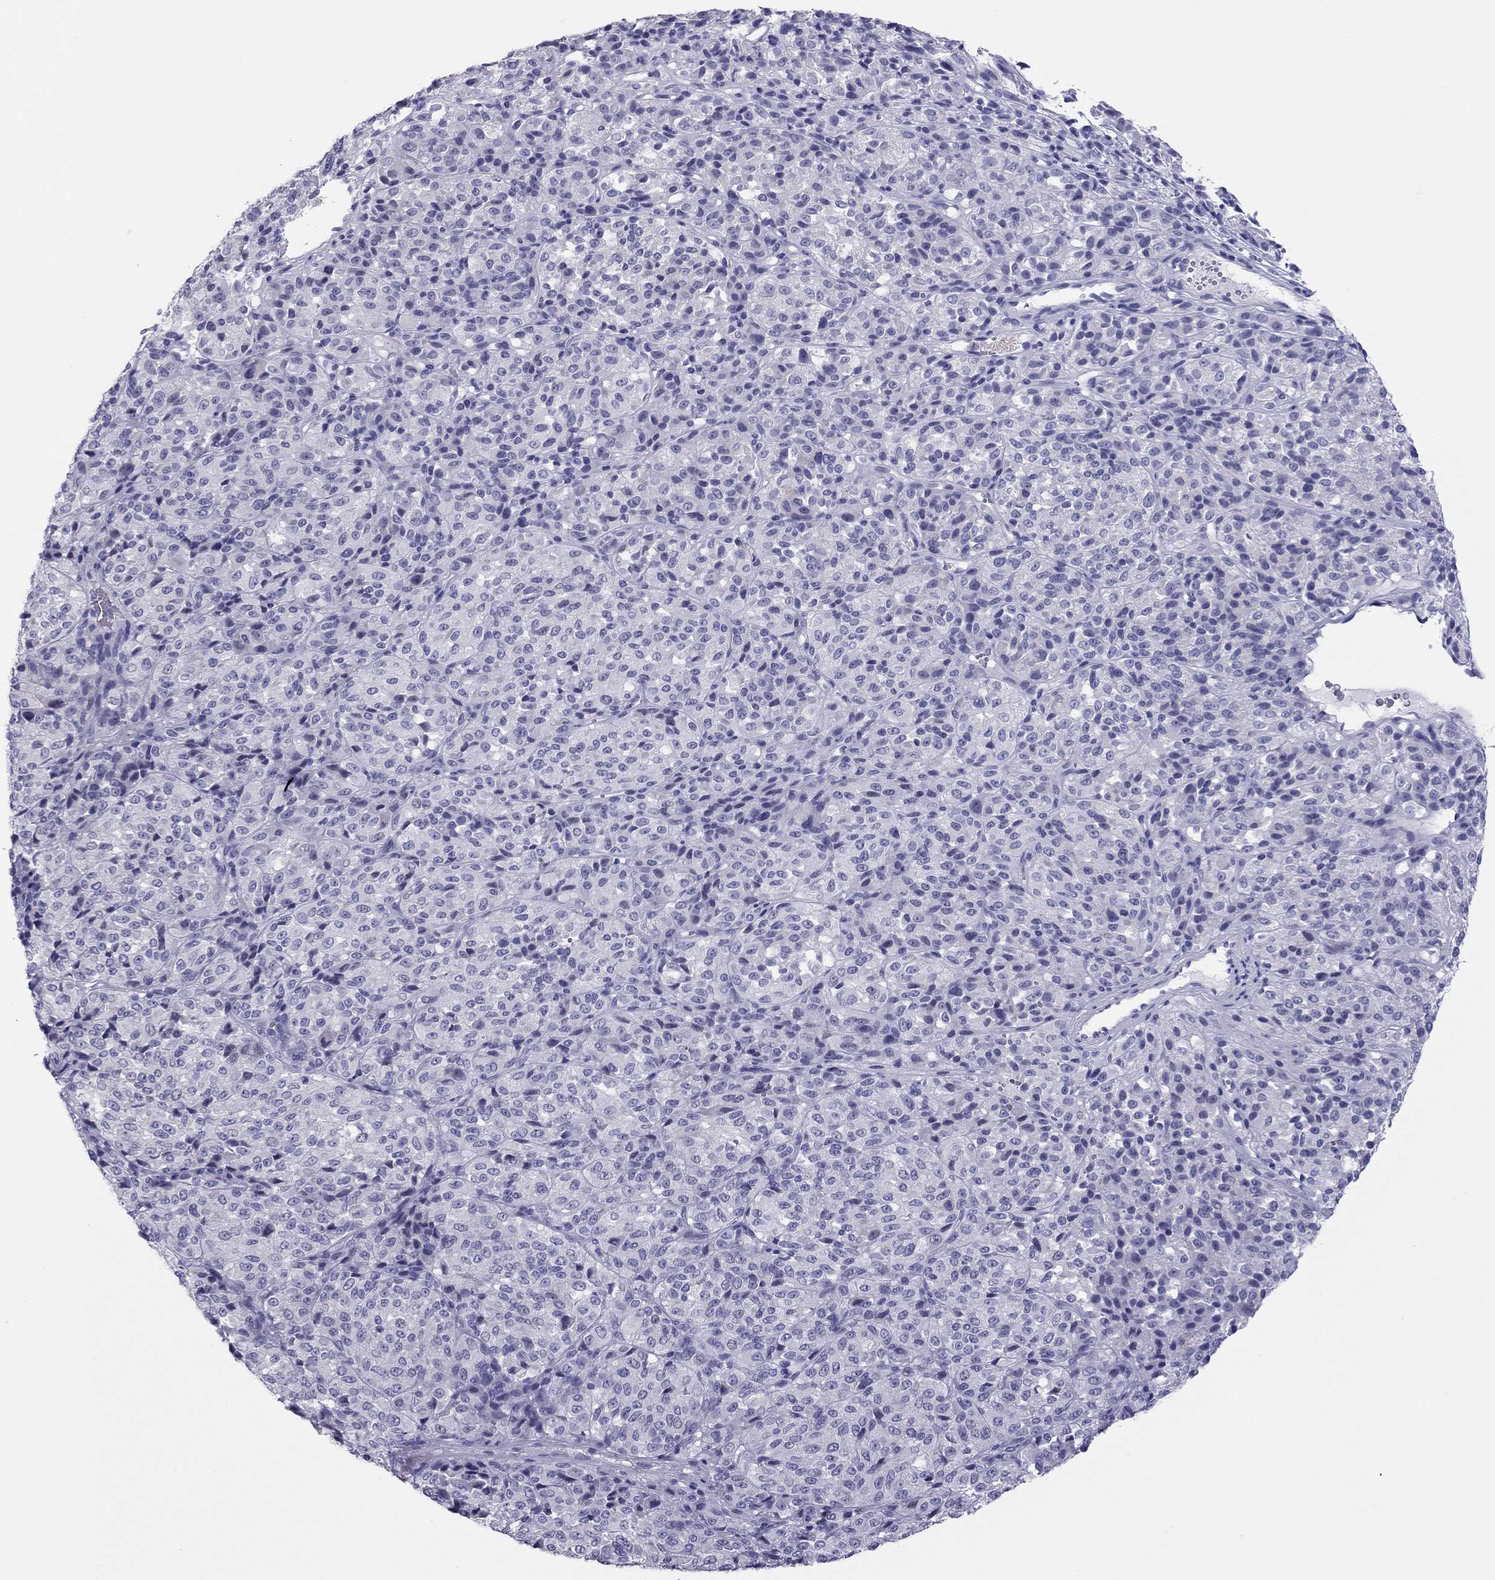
{"staining": {"intensity": "negative", "quantity": "none", "location": "none"}, "tissue": "melanoma", "cell_type": "Tumor cells", "image_type": "cancer", "snomed": [{"axis": "morphology", "description": "Malignant melanoma, Metastatic site"}, {"axis": "topography", "description": "Brain"}], "caption": "Immunohistochemistry (IHC) micrograph of neoplastic tissue: malignant melanoma (metastatic site) stained with DAB (3,3'-diaminobenzidine) displays no significant protein expression in tumor cells. (Brightfield microscopy of DAB IHC at high magnification).", "gene": "TEX14", "patient": {"sex": "female", "age": 56}}